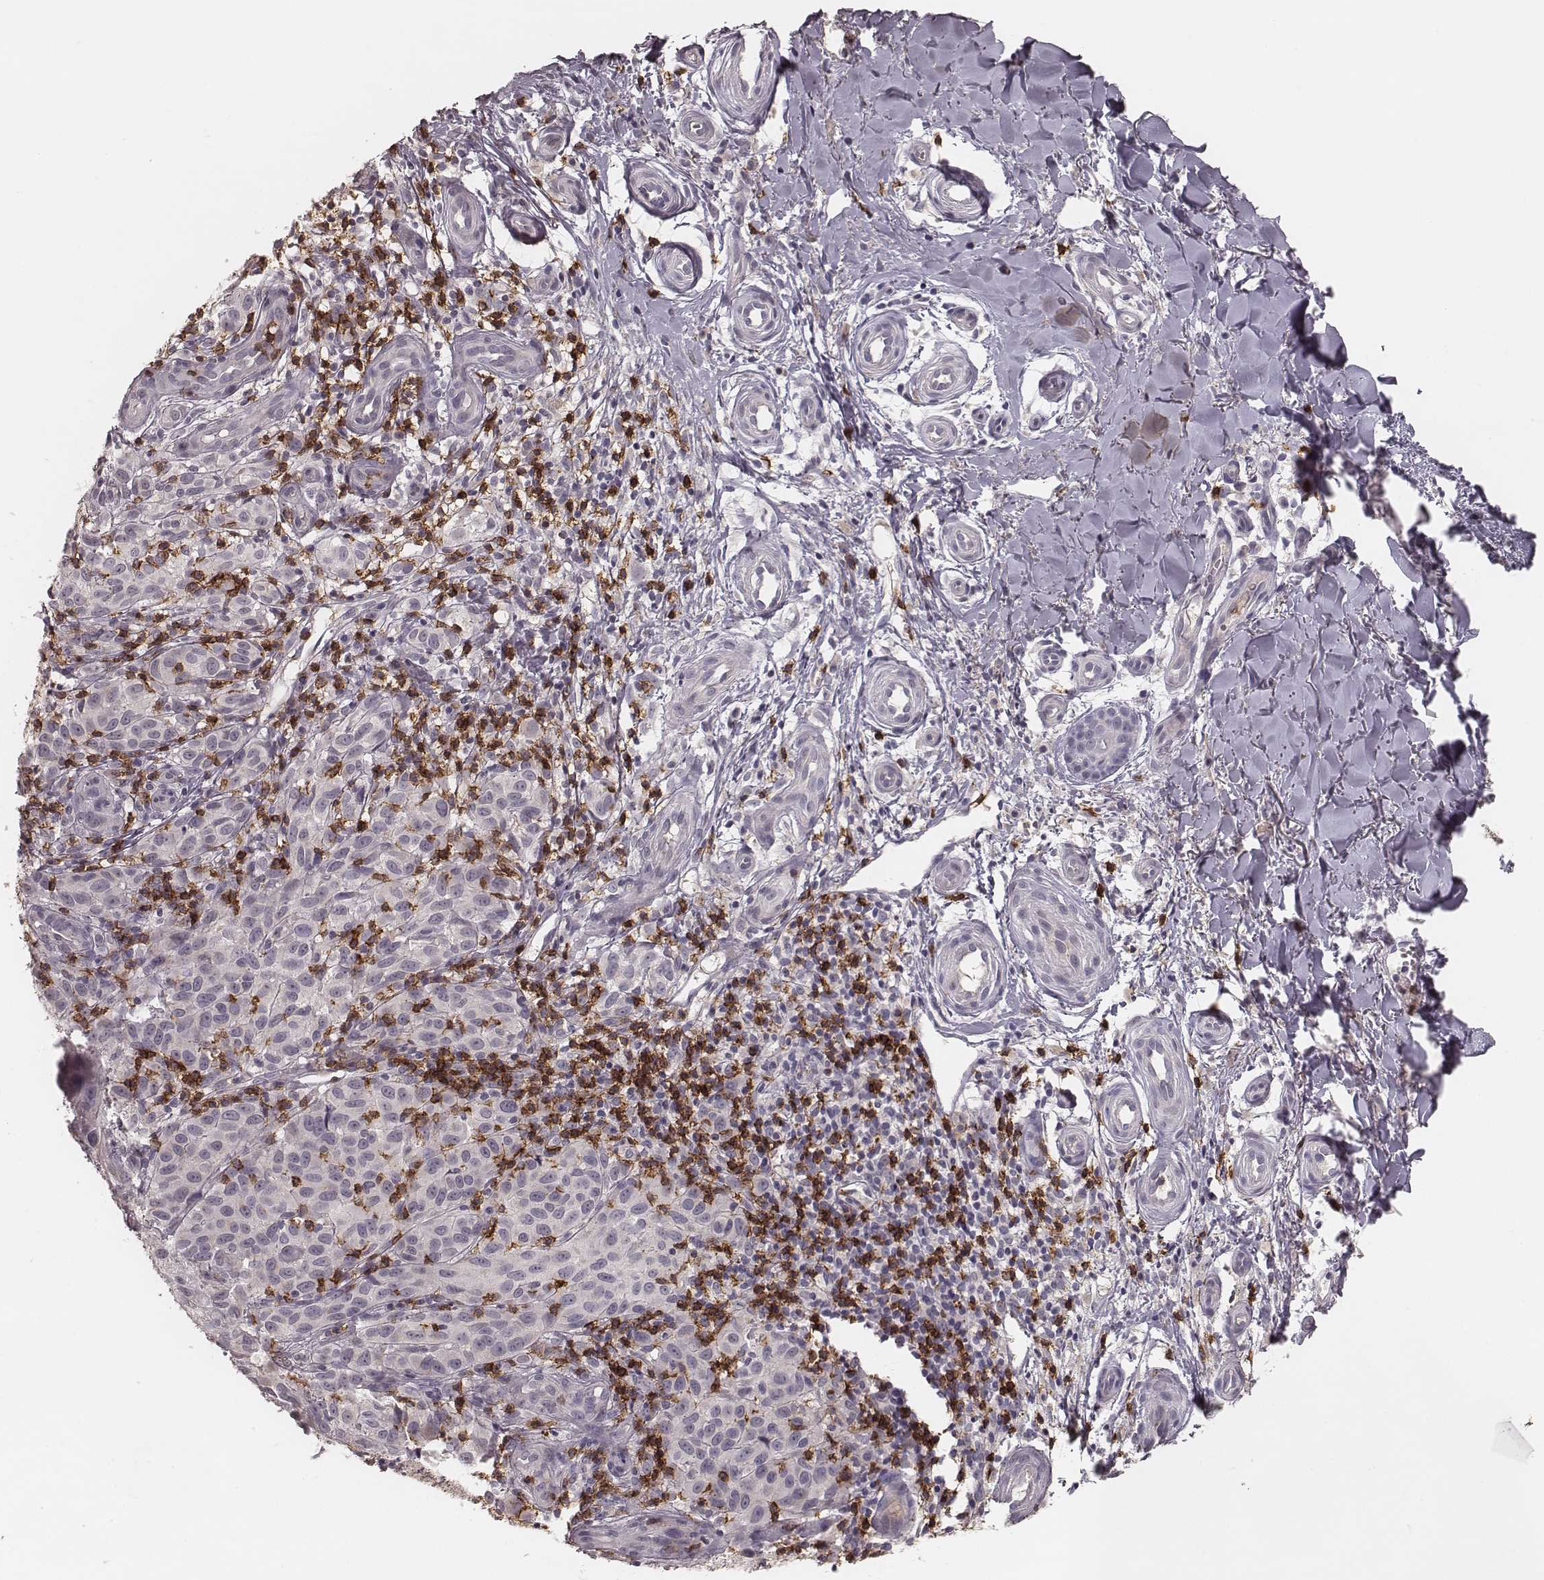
{"staining": {"intensity": "negative", "quantity": "none", "location": "none"}, "tissue": "melanoma", "cell_type": "Tumor cells", "image_type": "cancer", "snomed": [{"axis": "morphology", "description": "Malignant melanoma, NOS"}, {"axis": "topography", "description": "Skin"}], "caption": "Tumor cells are negative for protein expression in human malignant melanoma. The staining was performed using DAB (3,3'-diaminobenzidine) to visualize the protein expression in brown, while the nuclei were stained in blue with hematoxylin (Magnification: 20x).", "gene": "CD8A", "patient": {"sex": "female", "age": 53}}